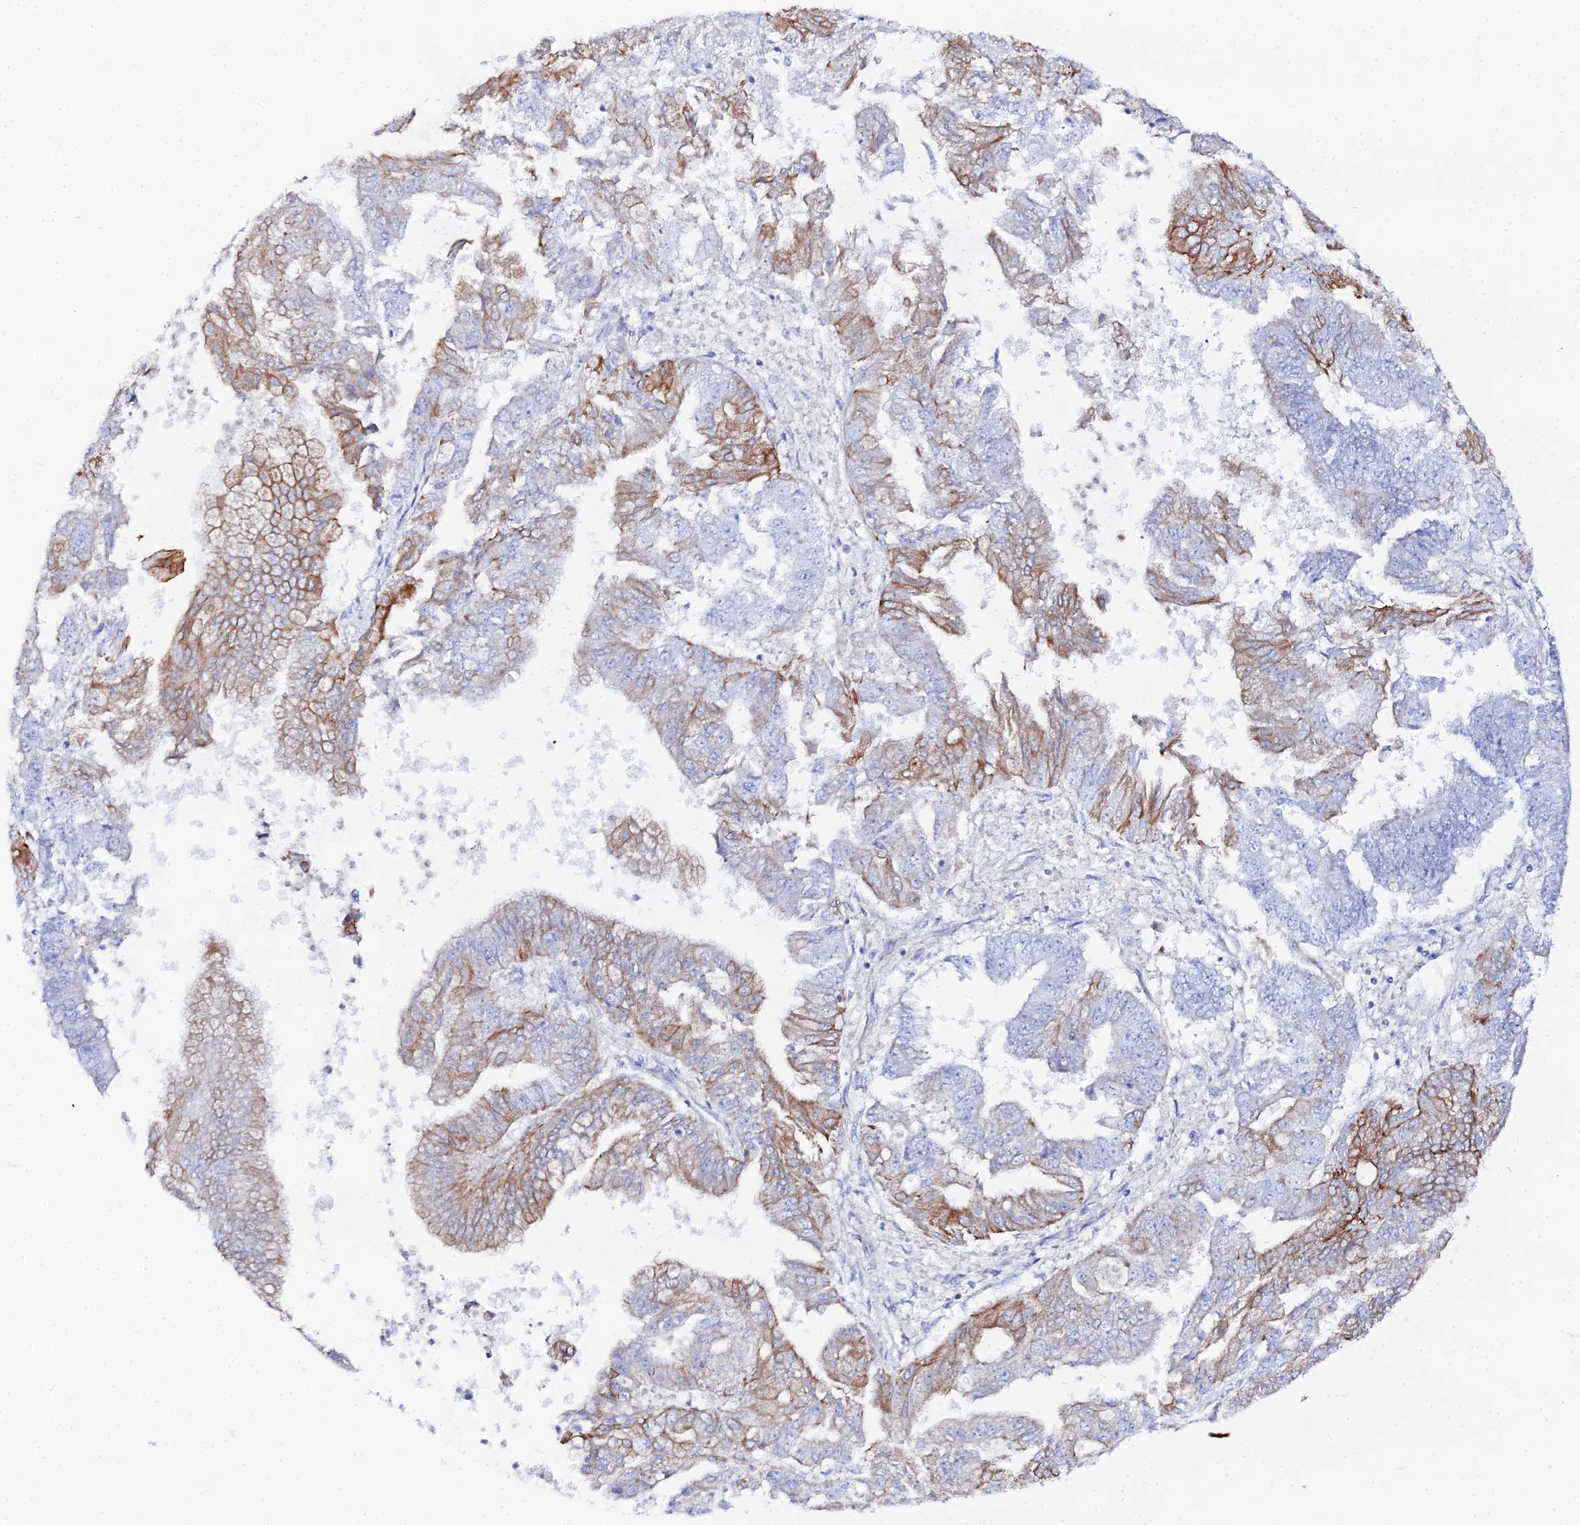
{"staining": {"intensity": "moderate", "quantity": "25%-75%", "location": "cytoplasmic/membranous"}, "tissue": "endometrial cancer", "cell_type": "Tumor cells", "image_type": "cancer", "snomed": [{"axis": "morphology", "description": "Adenocarcinoma, NOS"}, {"axis": "topography", "description": "Endometrium"}], "caption": "Human adenocarcinoma (endometrial) stained with a brown dye reveals moderate cytoplasmic/membranous positive expression in approximately 25%-75% of tumor cells.", "gene": "DHX34", "patient": {"sex": "female", "age": 73}}